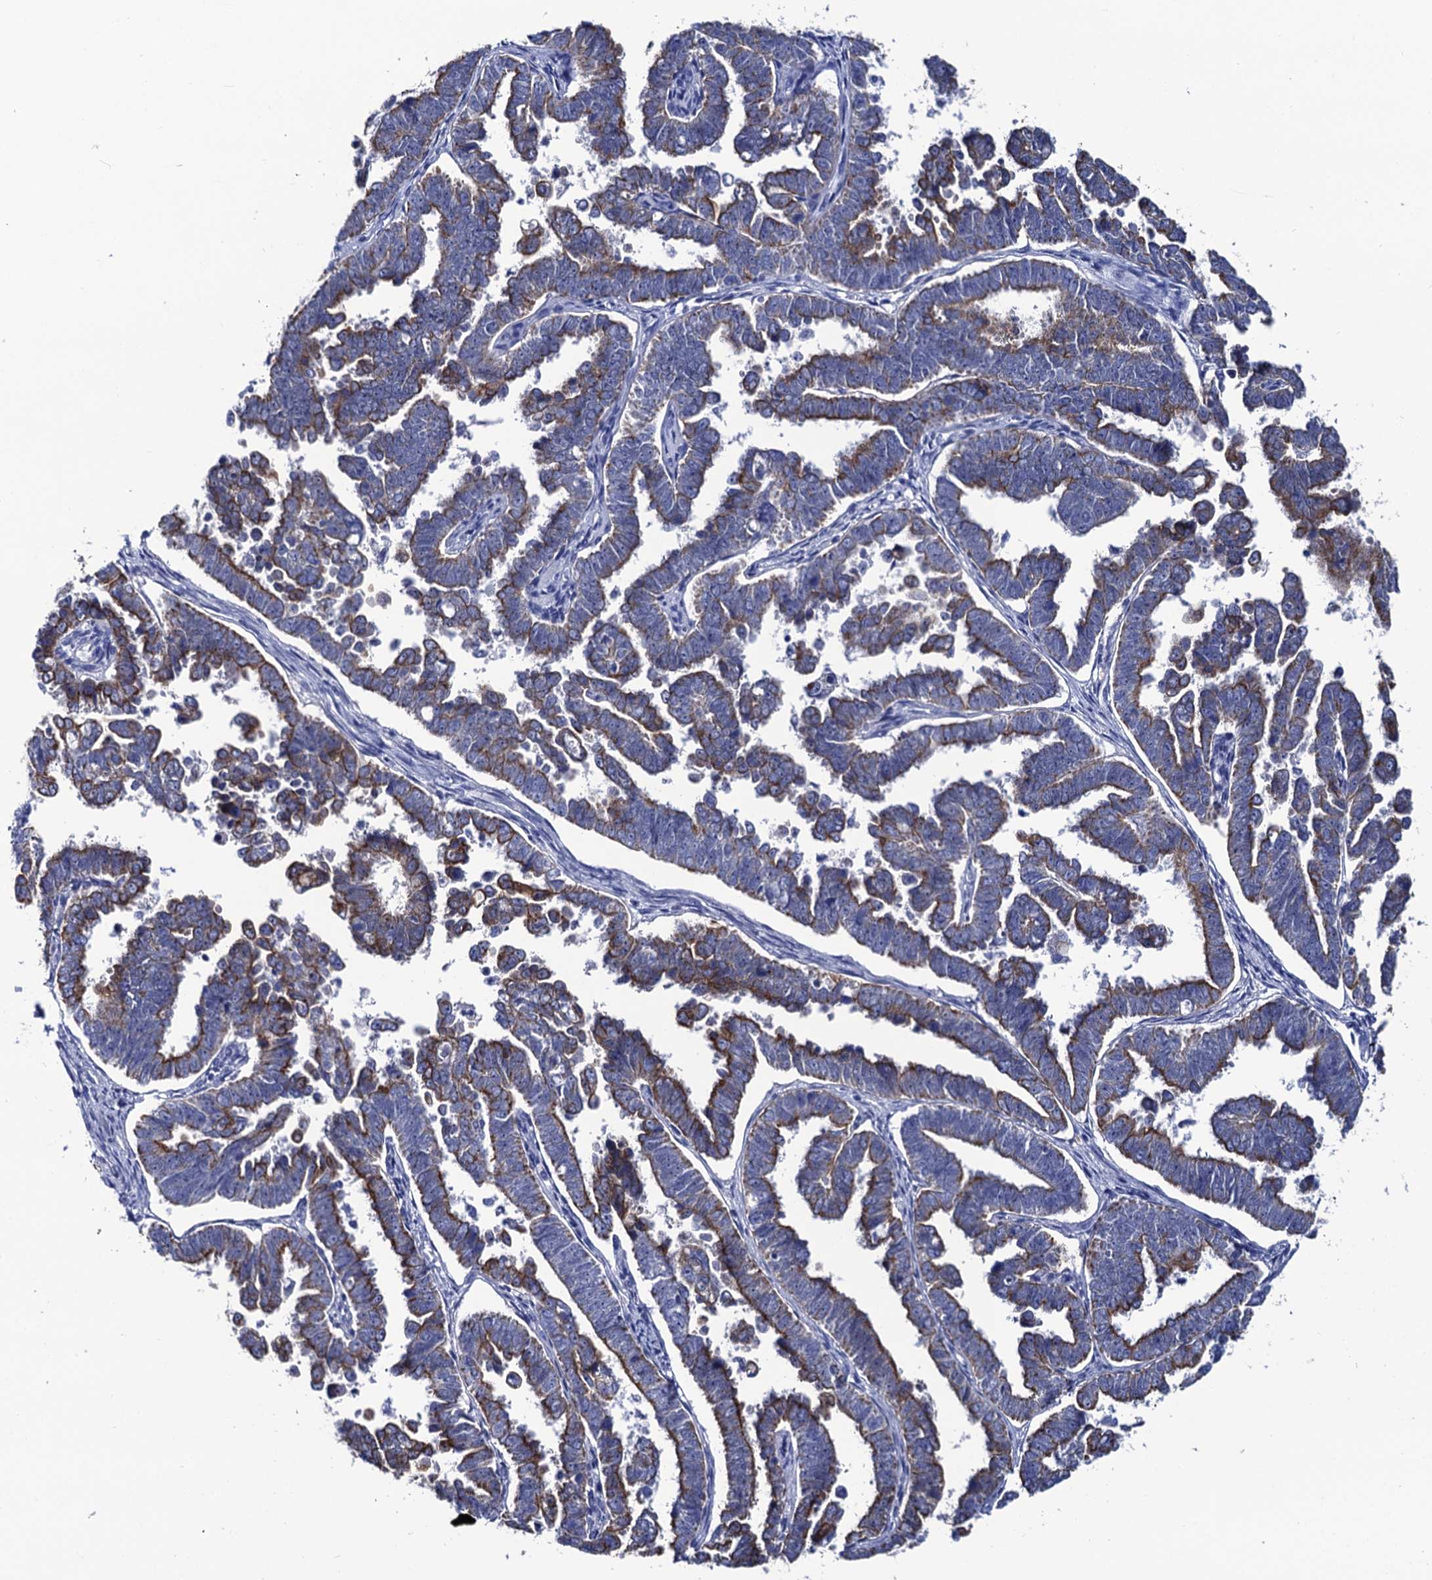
{"staining": {"intensity": "strong", "quantity": ">75%", "location": "cytoplasmic/membranous"}, "tissue": "endometrial cancer", "cell_type": "Tumor cells", "image_type": "cancer", "snomed": [{"axis": "morphology", "description": "Adenocarcinoma, NOS"}, {"axis": "topography", "description": "Endometrium"}], "caption": "Strong cytoplasmic/membranous expression is present in about >75% of tumor cells in endometrial cancer (adenocarcinoma).", "gene": "RAB3IP", "patient": {"sex": "female", "age": 75}}